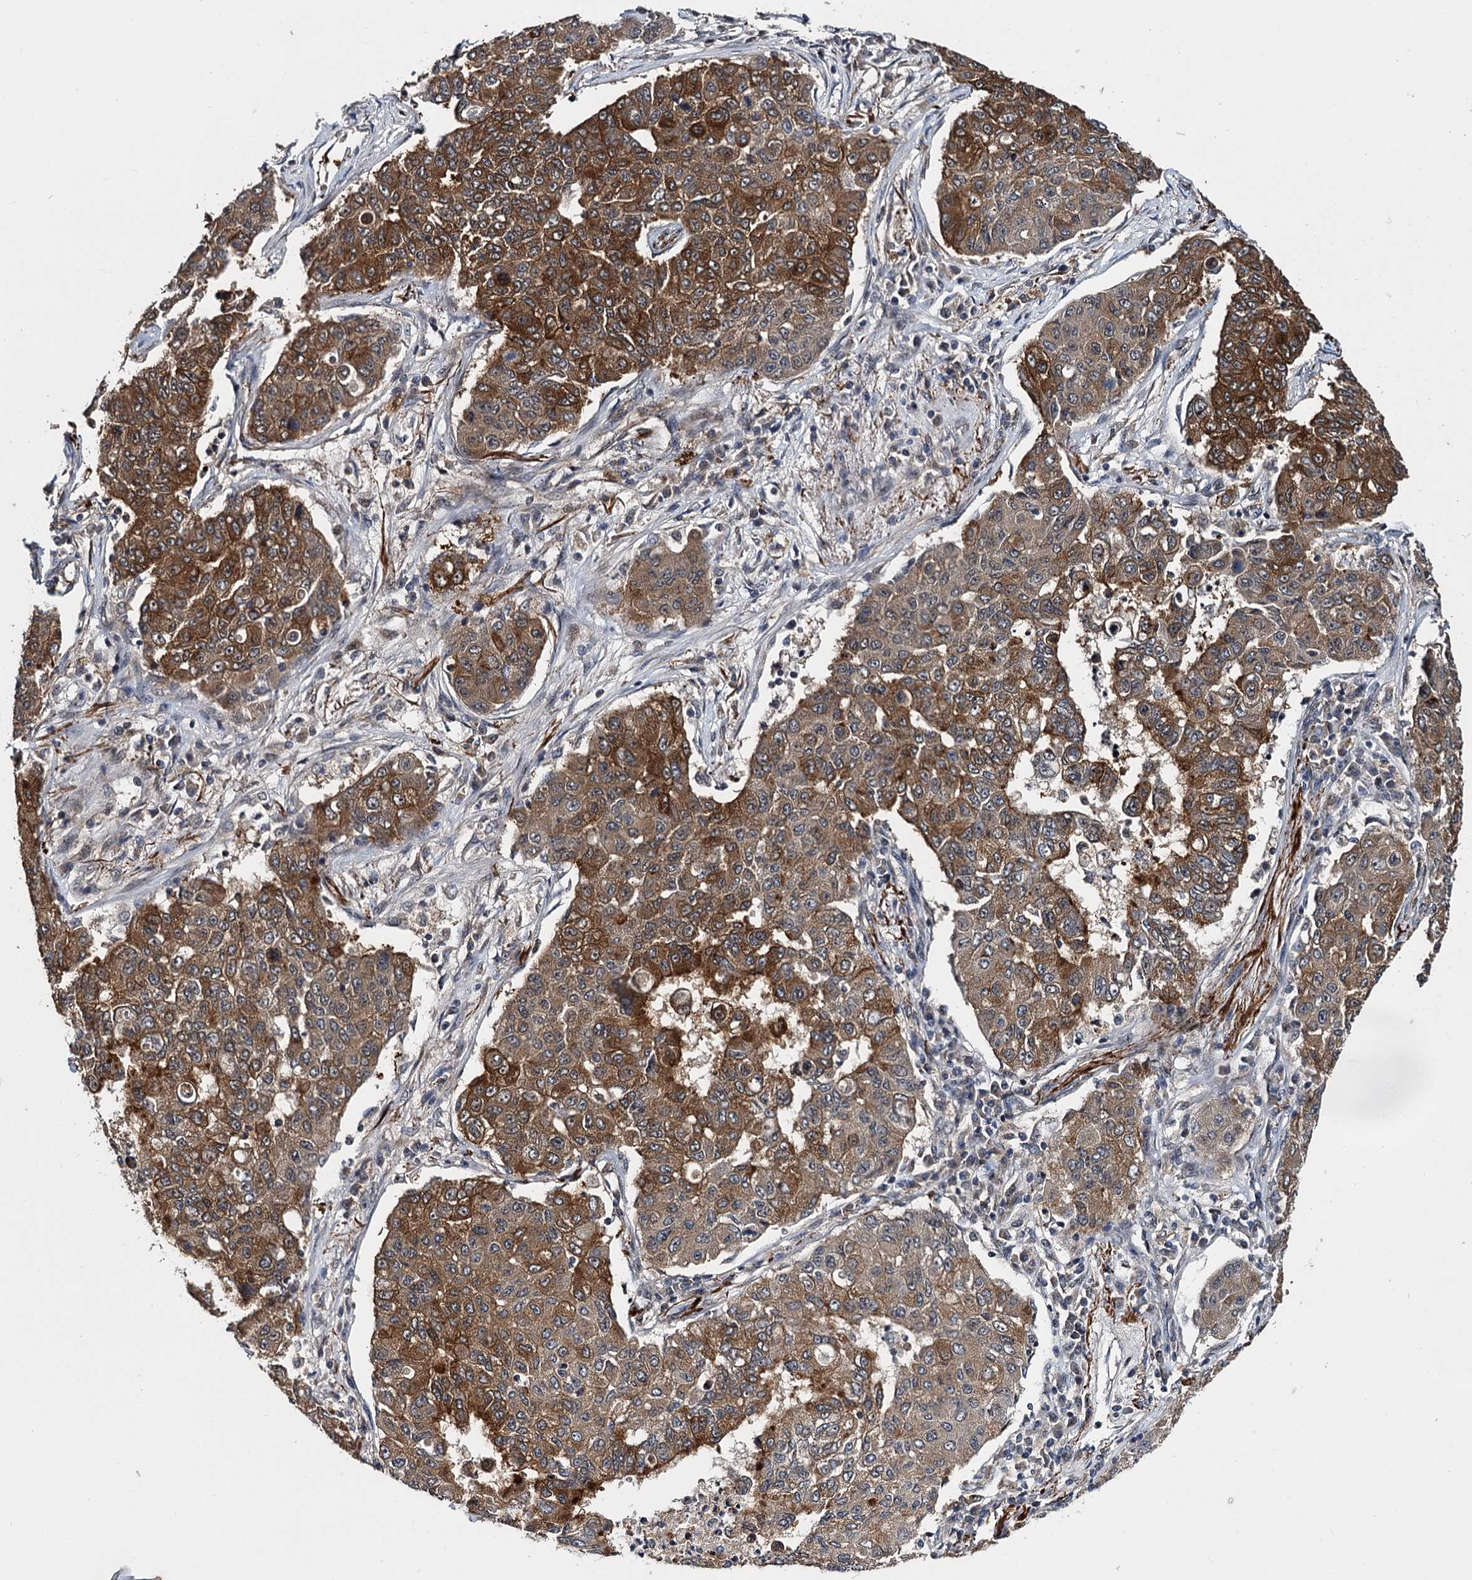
{"staining": {"intensity": "strong", "quantity": ">75%", "location": "cytoplasmic/membranous"}, "tissue": "lung cancer", "cell_type": "Tumor cells", "image_type": "cancer", "snomed": [{"axis": "morphology", "description": "Squamous cell carcinoma, NOS"}, {"axis": "topography", "description": "Lung"}], "caption": "The immunohistochemical stain highlights strong cytoplasmic/membranous positivity in tumor cells of squamous cell carcinoma (lung) tissue.", "gene": "ARHGAP42", "patient": {"sex": "male", "age": 74}}